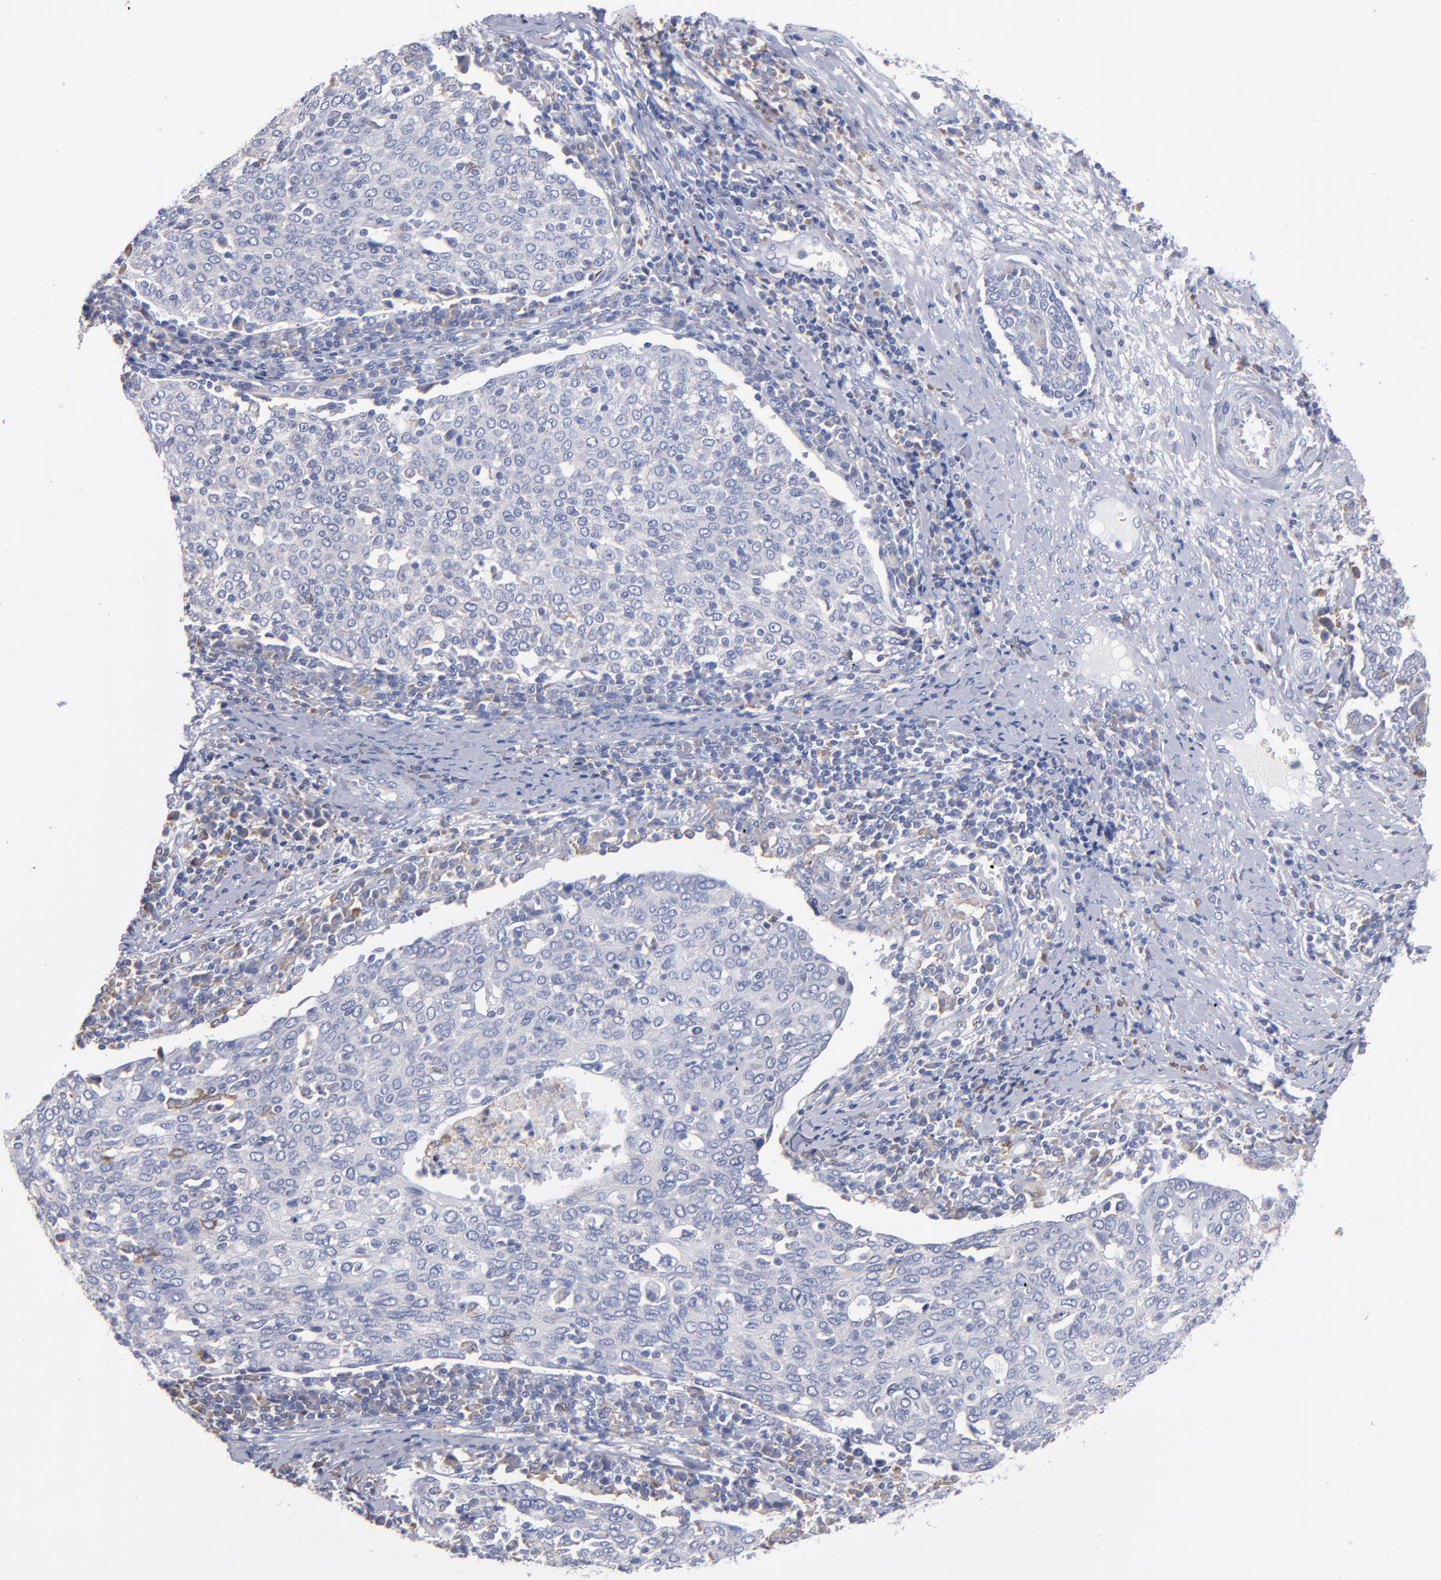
{"staining": {"intensity": "negative", "quantity": "none", "location": "none"}, "tissue": "cervical cancer", "cell_type": "Tumor cells", "image_type": "cancer", "snomed": [{"axis": "morphology", "description": "Squamous cell carcinoma, NOS"}, {"axis": "topography", "description": "Cervix"}], "caption": "High magnification brightfield microscopy of cervical cancer (squamous cell carcinoma) stained with DAB (3,3'-diaminobenzidine) (brown) and counterstained with hematoxylin (blue): tumor cells show no significant expression.", "gene": "MFGE8", "patient": {"sex": "female", "age": 40}}